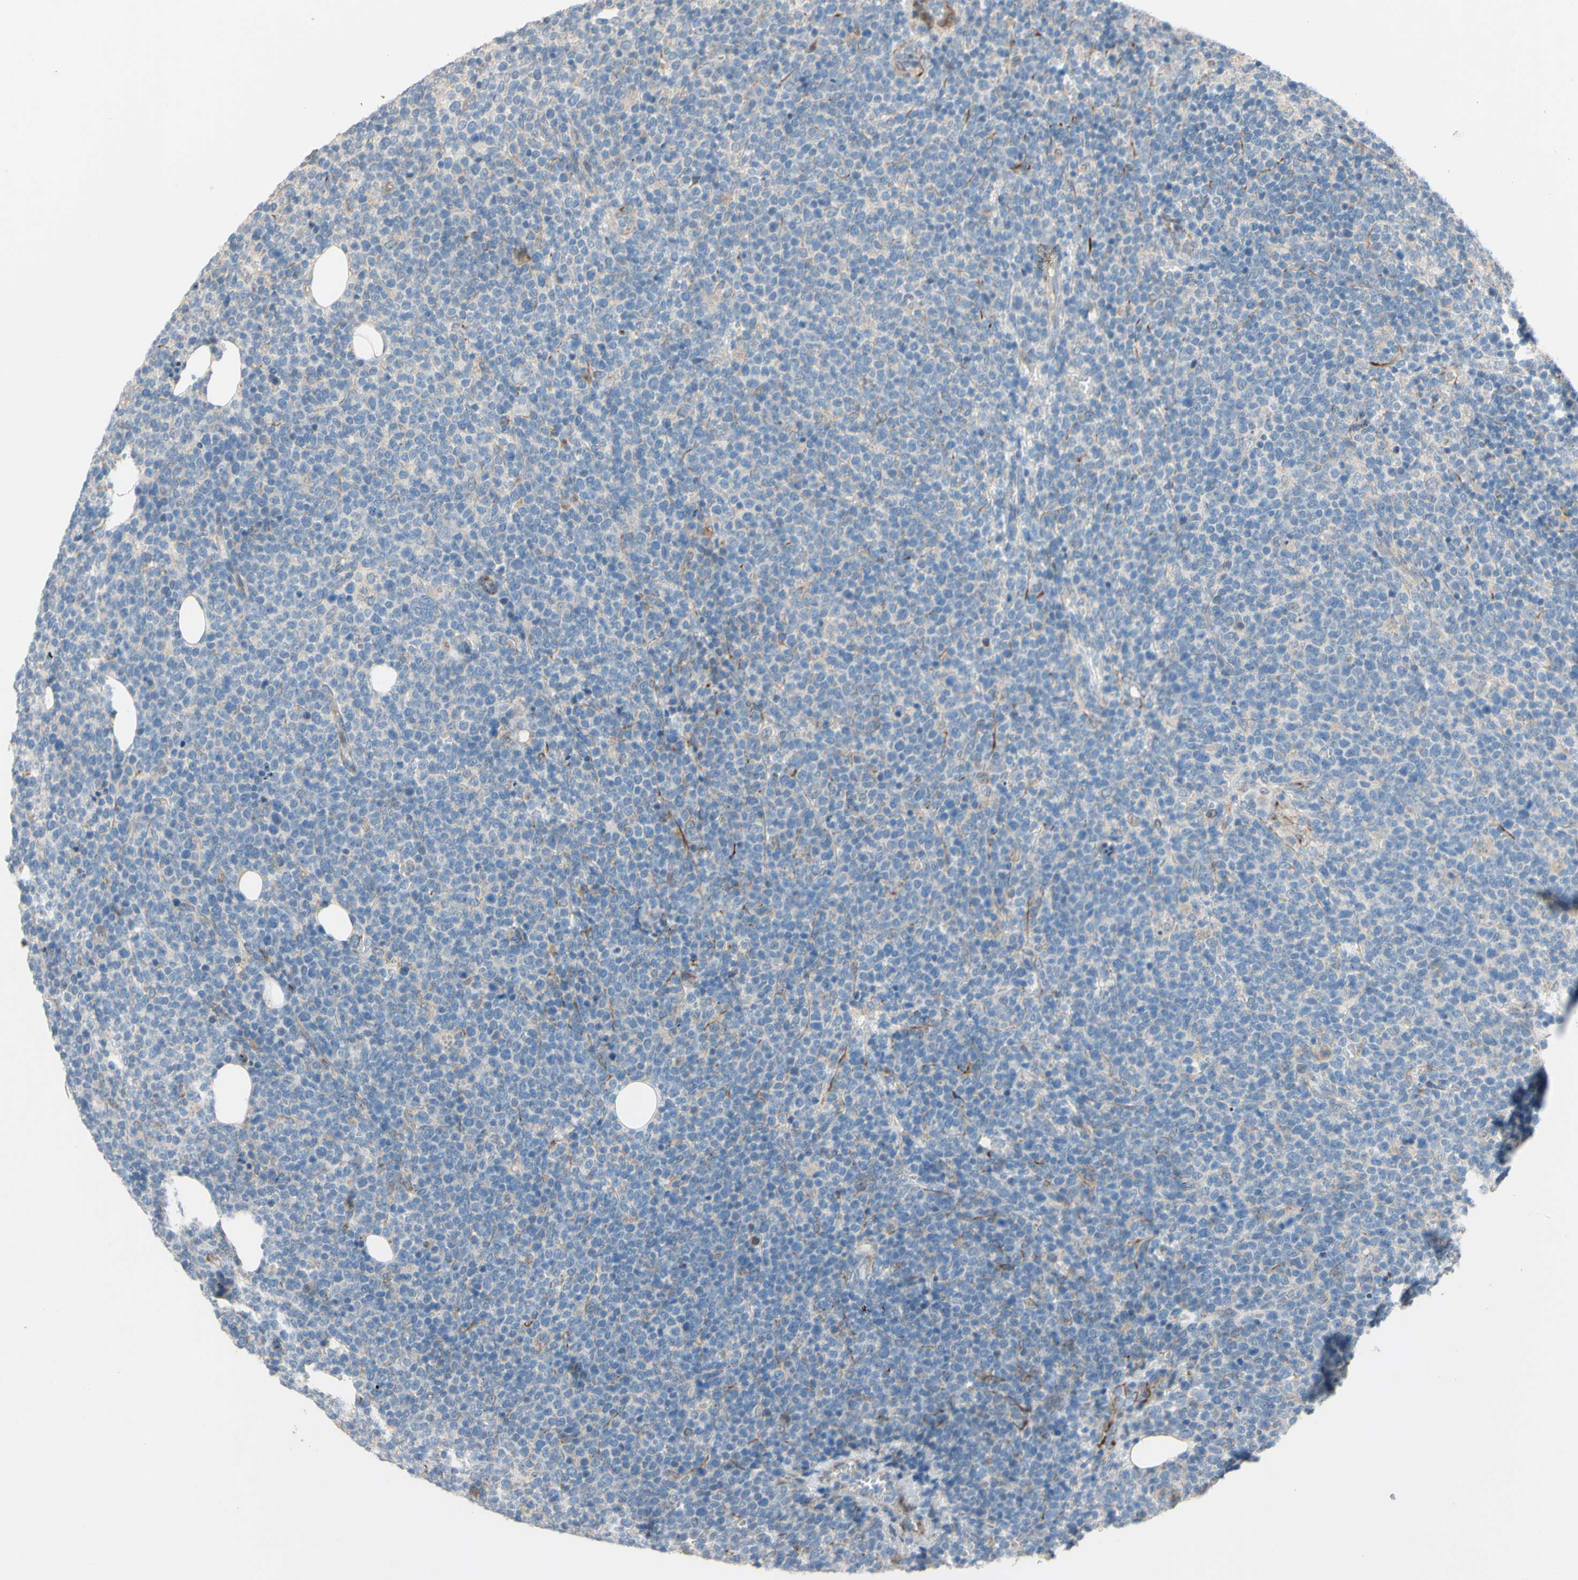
{"staining": {"intensity": "negative", "quantity": "none", "location": "none"}, "tissue": "lymphoma", "cell_type": "Tumor cells", "image_type": "cancer", "snomed": [{"axis": "morphology", "description": "Malignant lymphoma, non-Hodgkin's type, High grade"}, {"axis": "topography", "description": "Lymph node"}], "caption": "There is no significant staining in tumor cells of high-grade malignant lymphoma, non-Hodgkin's type.", "gene": "CDCP1", "patient": {"sex": "male", "age": 61}}